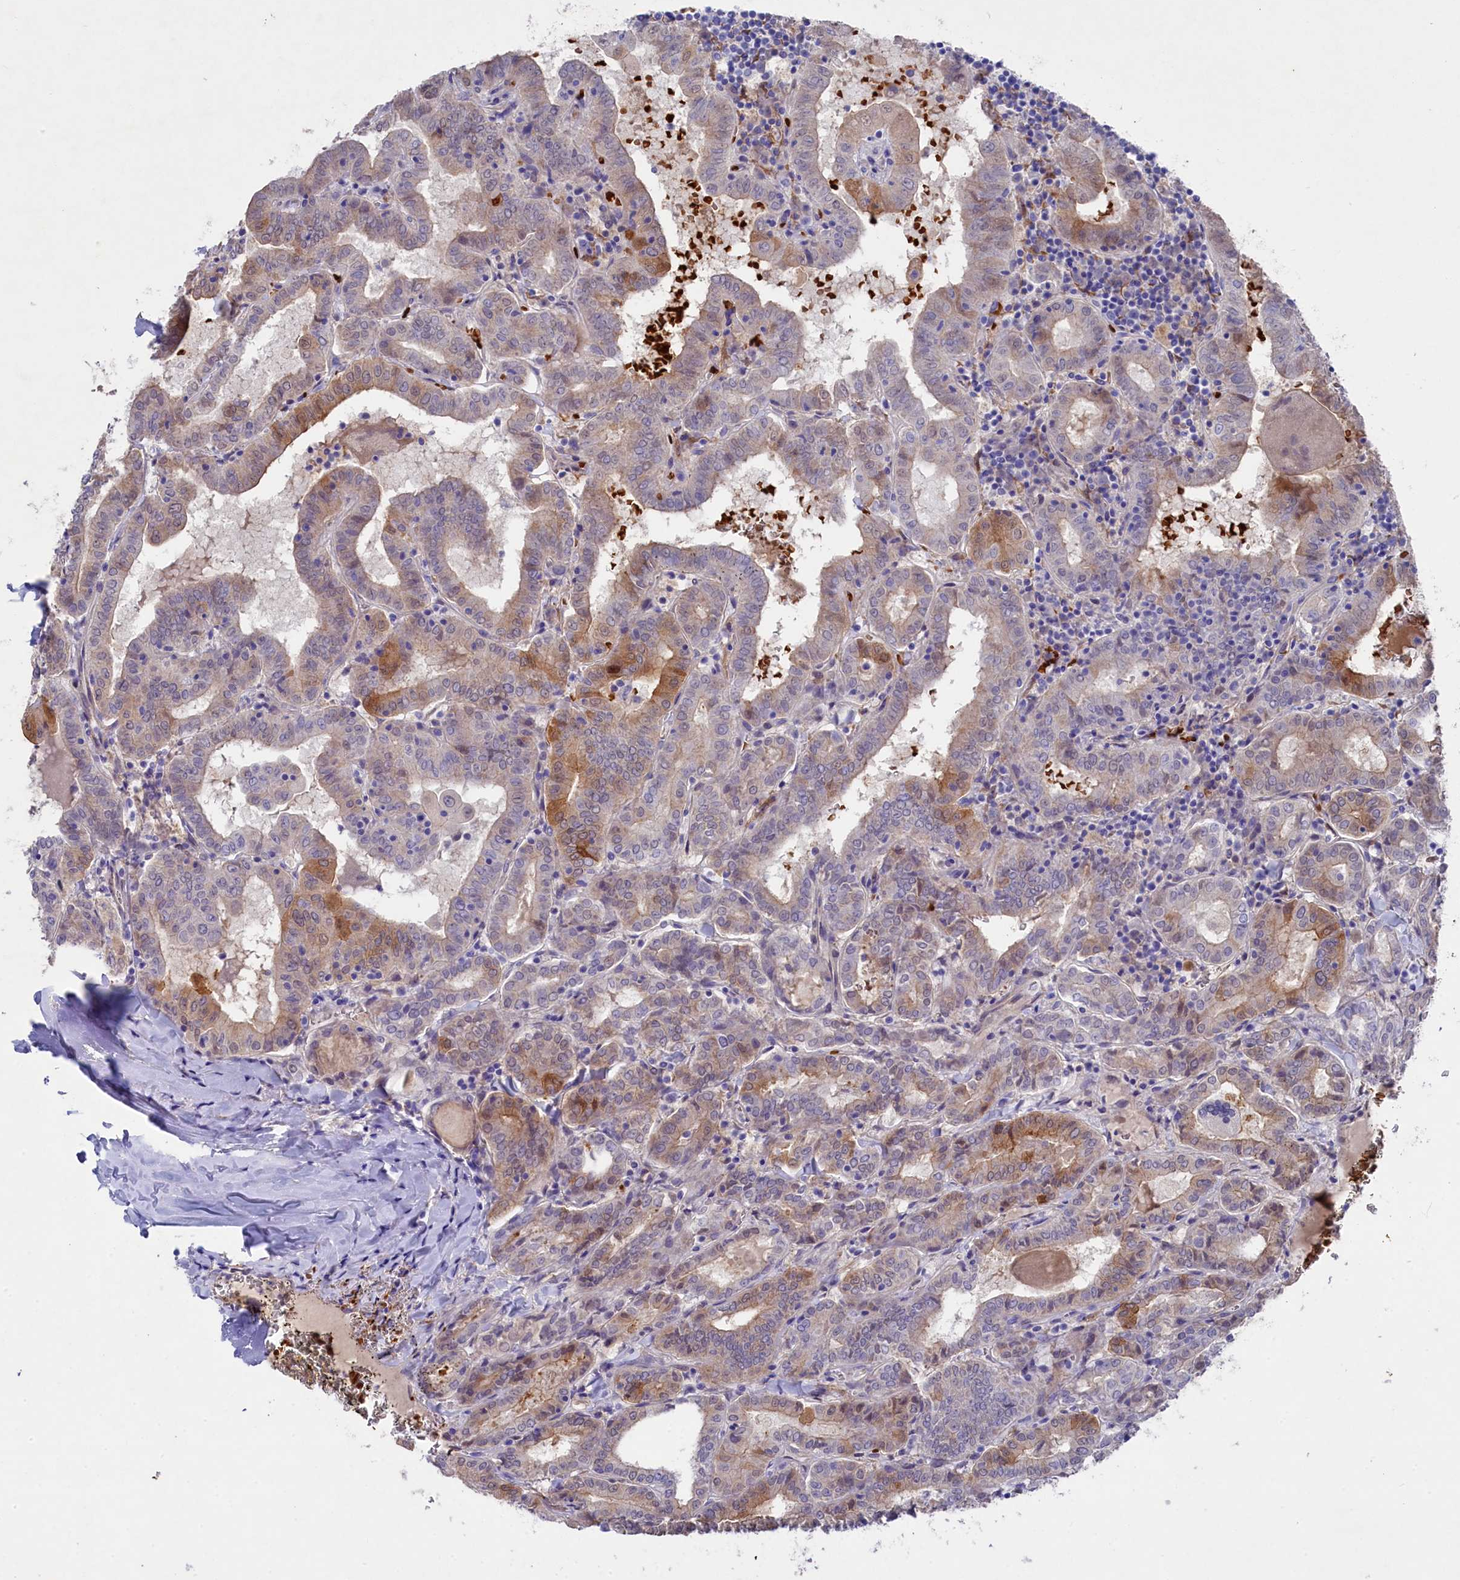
{"staining": {"intensity": "moderate", "quantity": "<25%", "location": "cytoplasmic/membranous"}, "tissue": "thyroid cancer", "cell_type": "Tumor cells", "image_type": "cancer", "snomed": [{"axis": "morphology", "description": "Papillary adenocarcinoma, NOS"}, {"axis": "topography", "description": "Thyroid gland"}], "caption": "A high-resolution histopathology image shows immunohistochemistry staining of papillary adenocarcinoma (thyroid), which displays moderate cytoplasmic/membranous positivity in about <25% of tumor cells. (Brightfield microscopy of DAB IHC at high magnification).", "gene": "LHFPL4", "patient": {"sex": "female", "age": 72}}